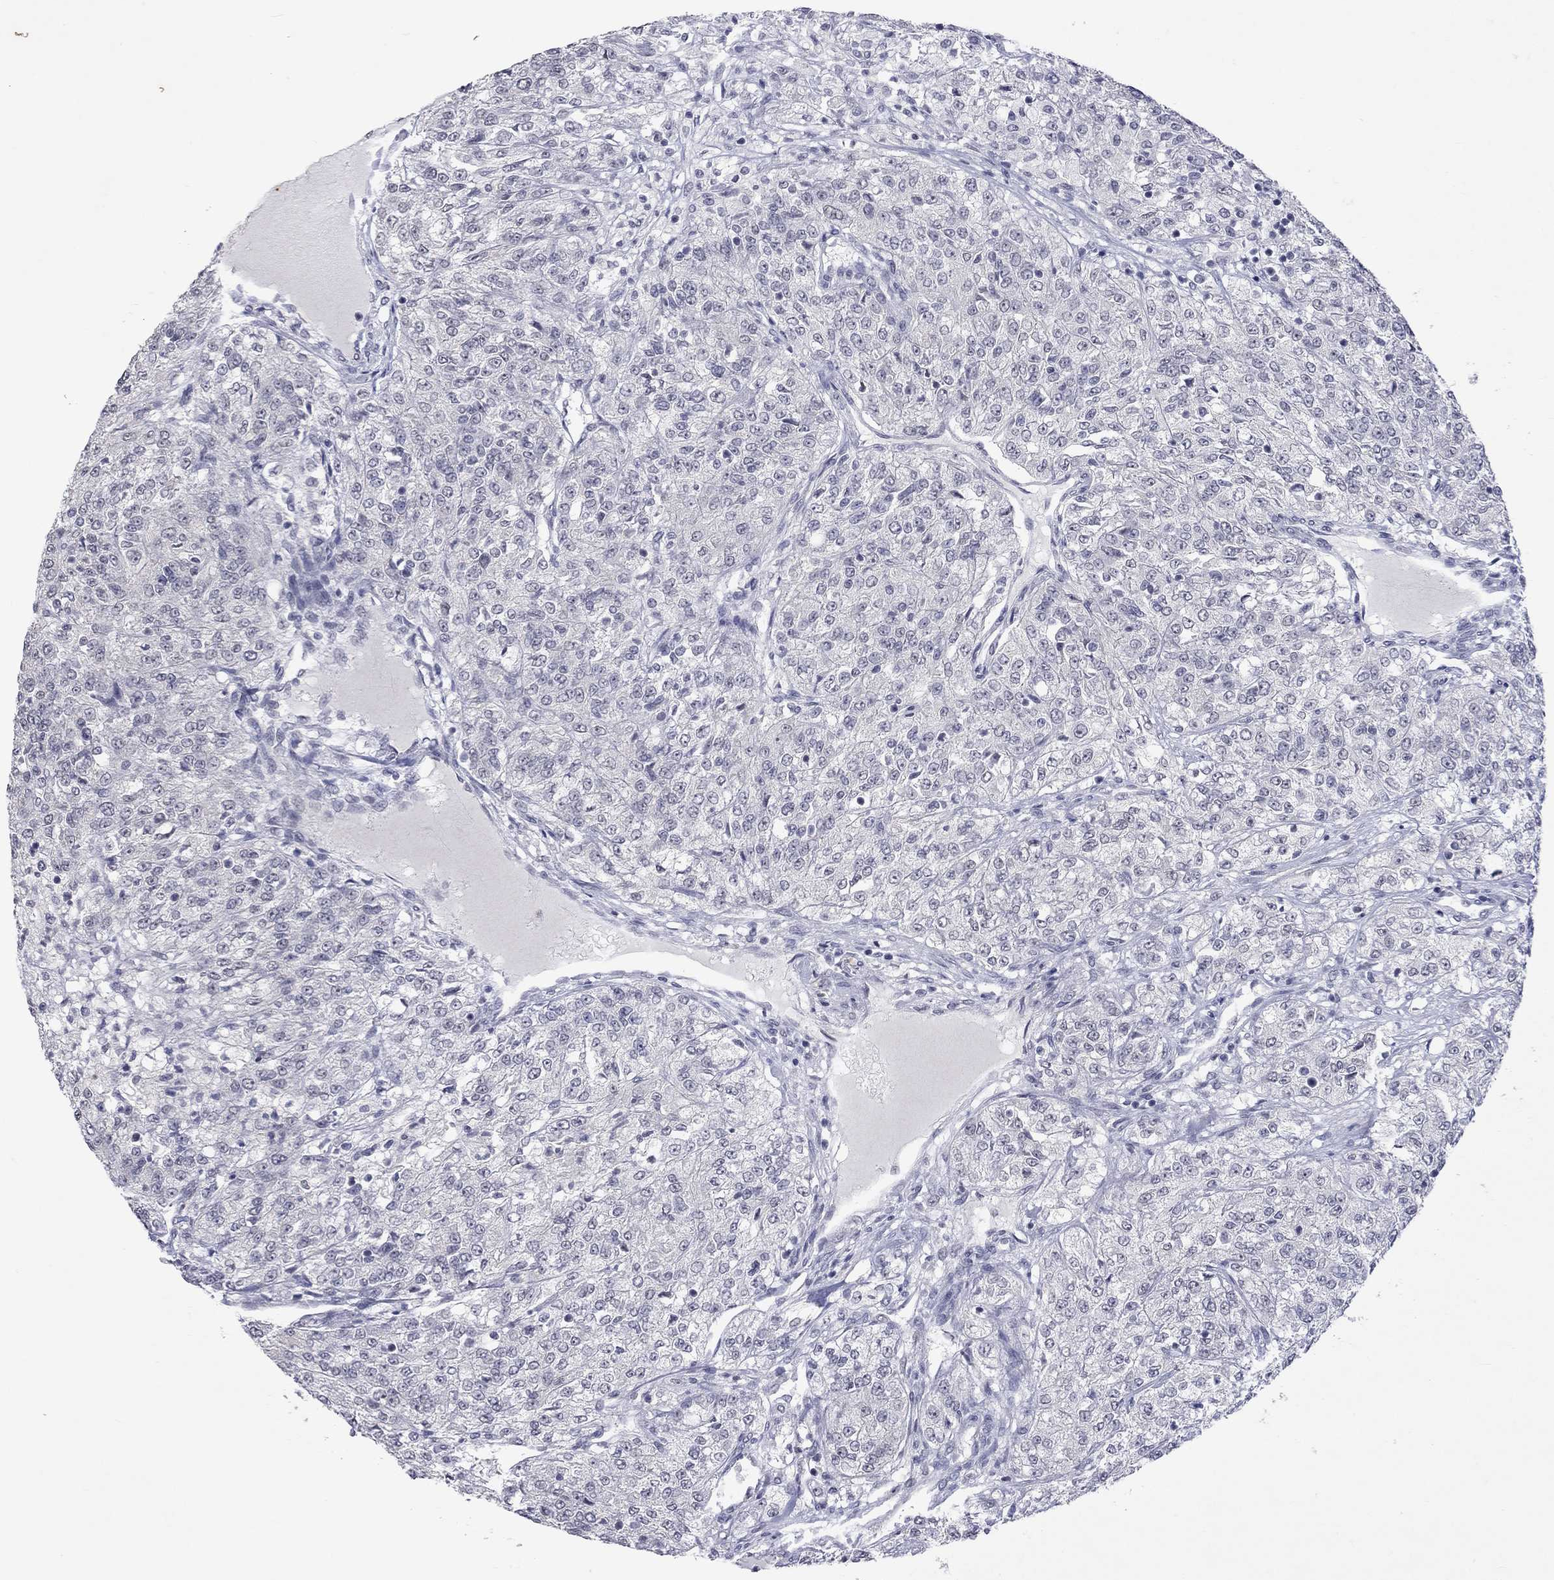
{"staining": {"intensity": "negative", "quantity": "none", "location": "none"}, "tissue": "renal cancer", "cell_type": "Tumor cells", "image_type": "cancer", "snomed": [{"axis": "morphology", "description": "Adenocarcinoma, NOS"}, {"axis": "topography", "description": "Kidney"}], "caption": "Tumor cells show no significant positivity in renal cancer.", "gene": "TMEM143", "patient": {"sex": "female", "age": 63}}